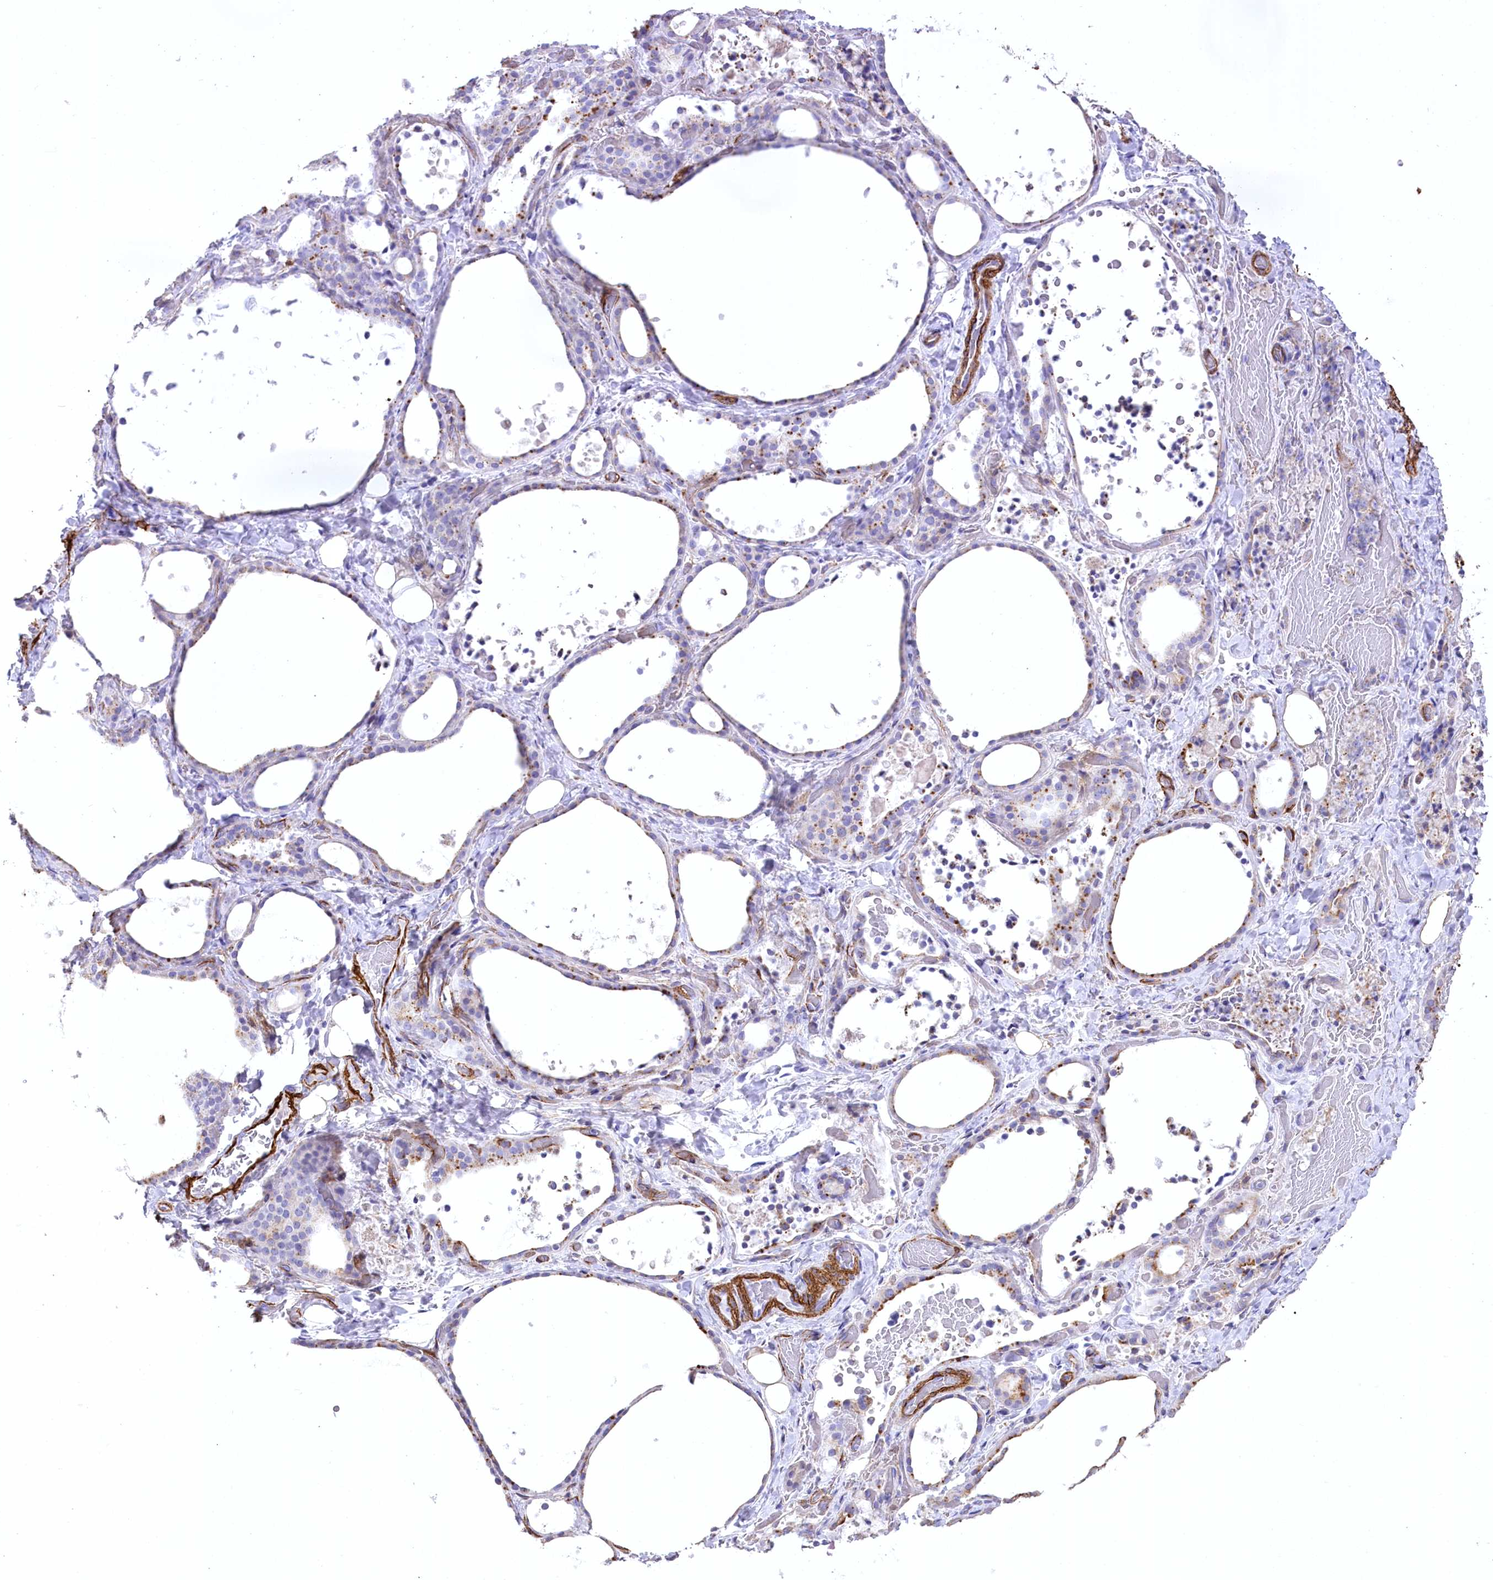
{"staining": {"intensity": "moderate", "quantity": "<25%", "location": "cytoplasmic/membranous"}, "tissue": "thyroid gland", "cell_type": "Glandular cells", "image_type": "normal", "snomed": [{"axis": "morphology", "description": "Normal tissue, NOS"}, {"axis": "topography", "description": "Thyroid gland"}], "caption": "The micrograph exhibits a brown stain indicating the presence of a protein in the cytoplasmic/membranous of glandular cells in thyroid gland. Ihc stains the protein in brown and the nuclei are stained blue.", "gene": "SYNPO2", "patient": {"sex": "female", "age": 44}}